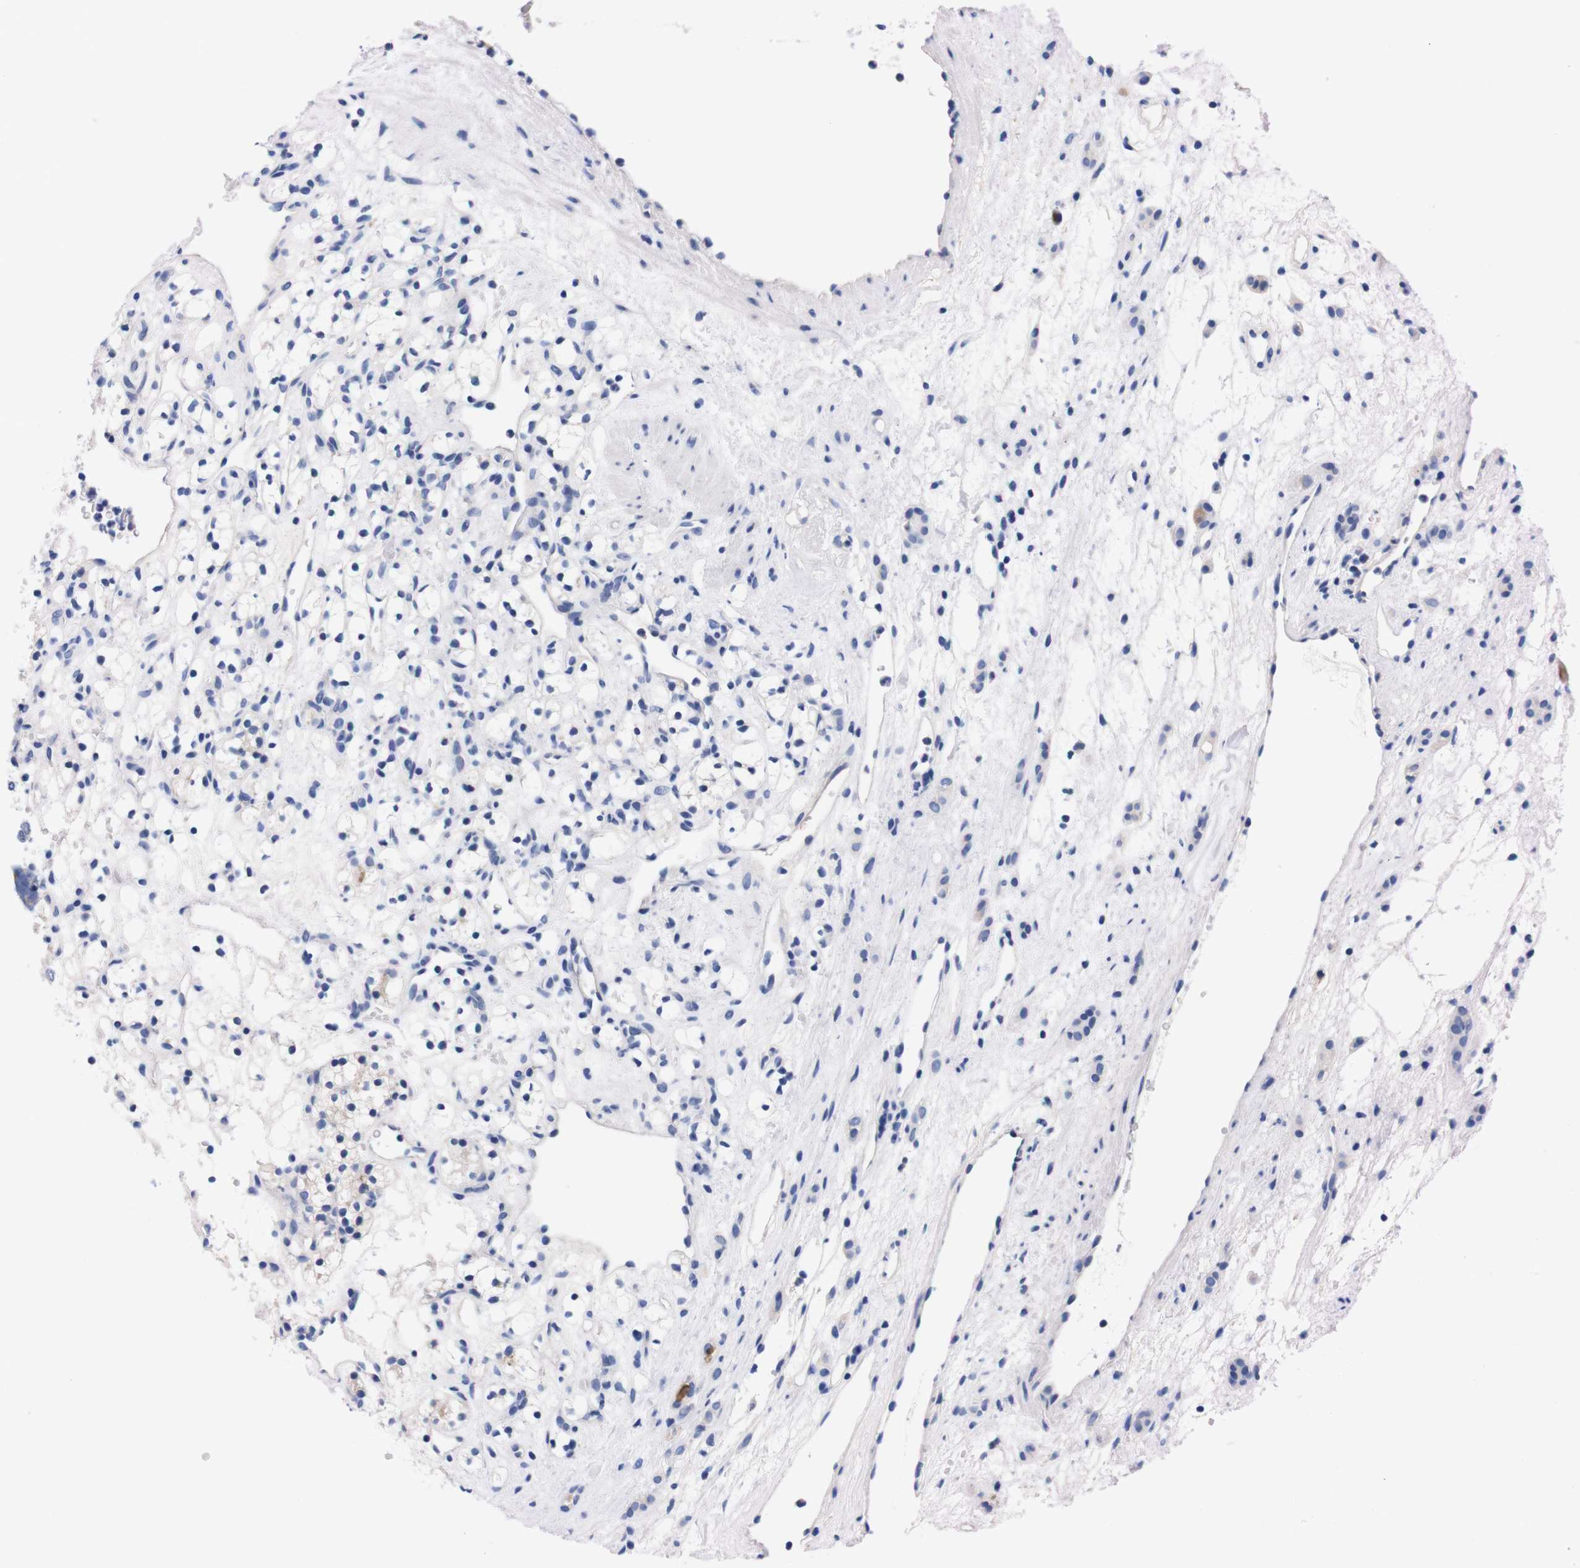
{"staining": {"intensity": "negative", "quantity": "none", "location": "none"}, "tissue": "renal cancer", "cell_type": "Tumor cells", "image_type": "cancer", "snomed": [{"axis": "morphology", "description": "Adenocarcinoma, NOS"}, {"axis": "topography", "description": "Kidney"}], "caption": "Immunohistochemistry histopathology image of neoplastic tissue: human renal adenocarcinoma stained with DAB shows no significant protein expression in tumor cells.", "gene": "FAM210A", "patient": {"sex": "female", "age": 60}}